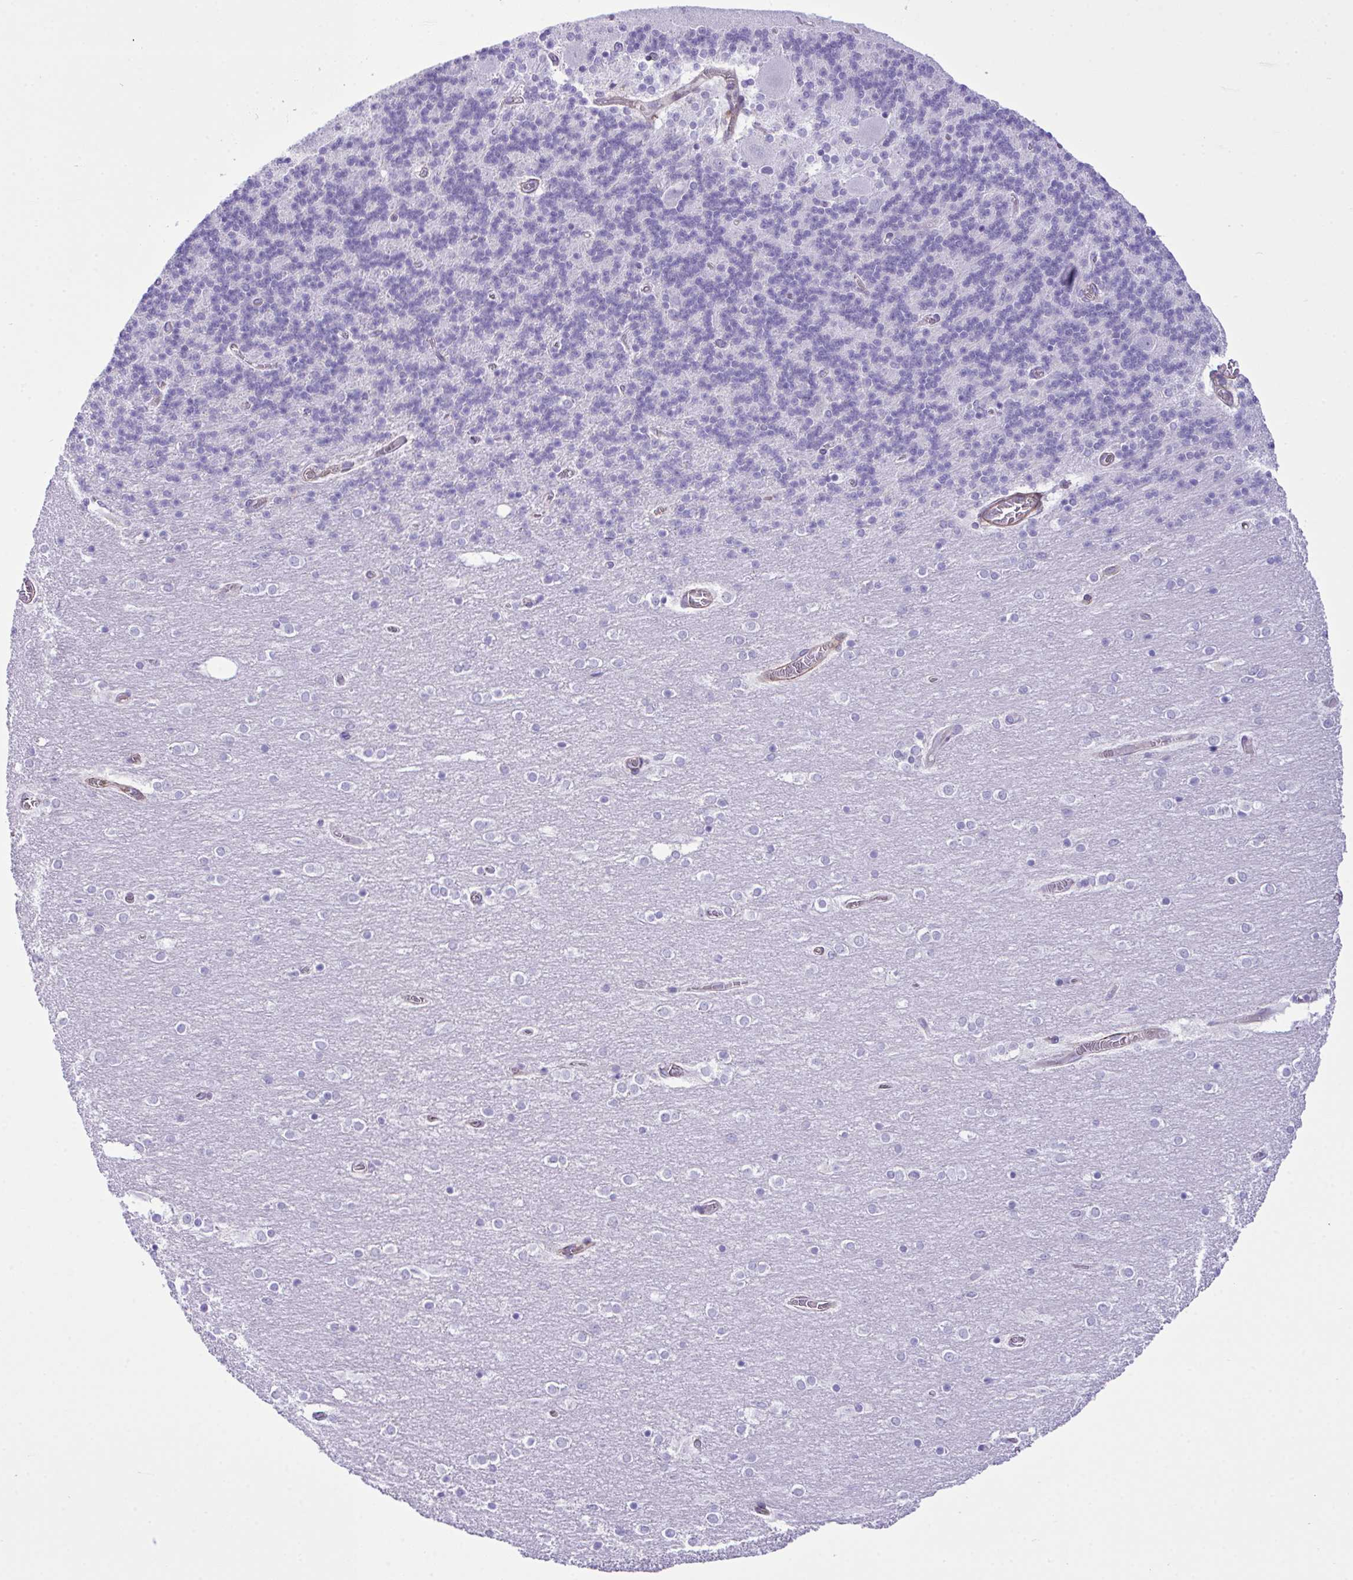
{"staining": {"intensity": "negative", "quantity": "none", "location": "none"}, "tissue": "cerebellum", "cell_type": "Cells in granular layer", "image_type": "normal", "snomed": [{"axis": "morphology", "description": "Normal tissue, NOS"}, {"axis": "topography", "description": "Cerebellum"}], "caption": "An IHC micrograph of benign cerebellum is shown. There is no staining in cells in granular layer of cerebellum. Nuclei are stained in blue.", "gene": "SYNPO2L", "patient": {"sex": "female", "age": 54}}